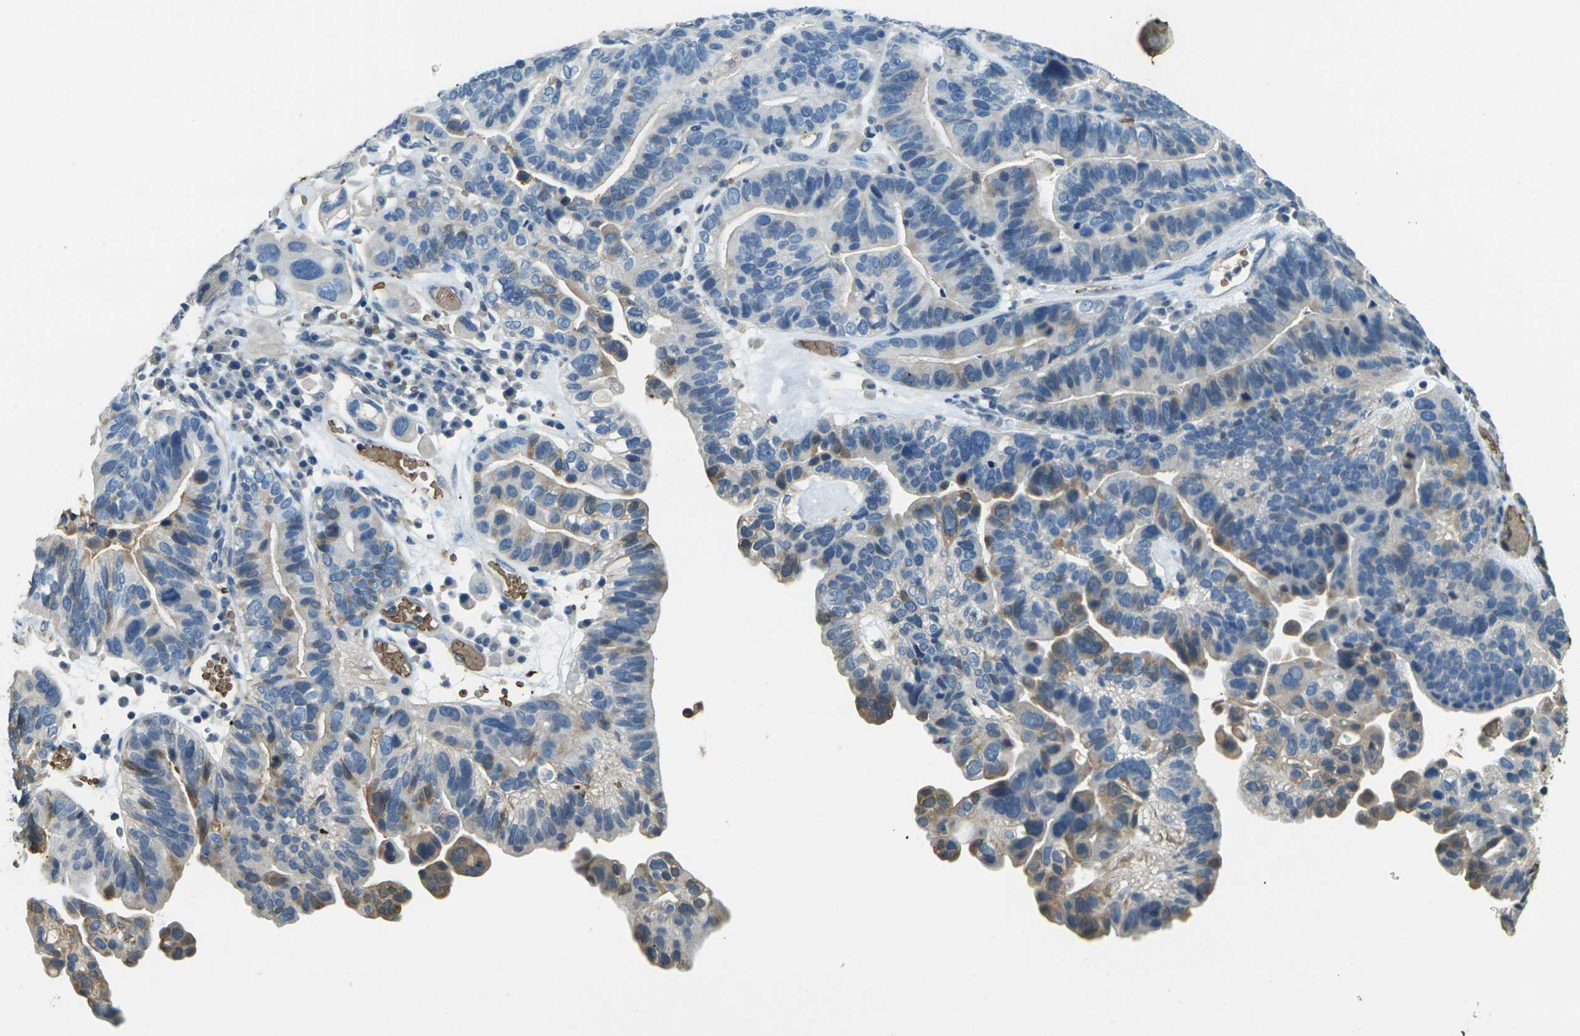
{"staining": {"intensity": "moderate", "quantity": "<25%", "location": "cytoplasmic/membranous"}, "tissue": "ovarian cancer", "cell_type": "Tumor cells", "image_type": "cancer", "snomed": [{"axis": "morphology", "description": "Cystadenocarcinoma, serous, NOS"}, {"axis": "topography", "description": "Ovary"}], "caption": "Ovarian serous cystadenocarcinoma stained with immunohistochemistry displays moderate cytoplasmic/membranous expression in about <25% of tumor cells.", "gene": "HBB", "patient": {"sex": "female", "age": 56}}